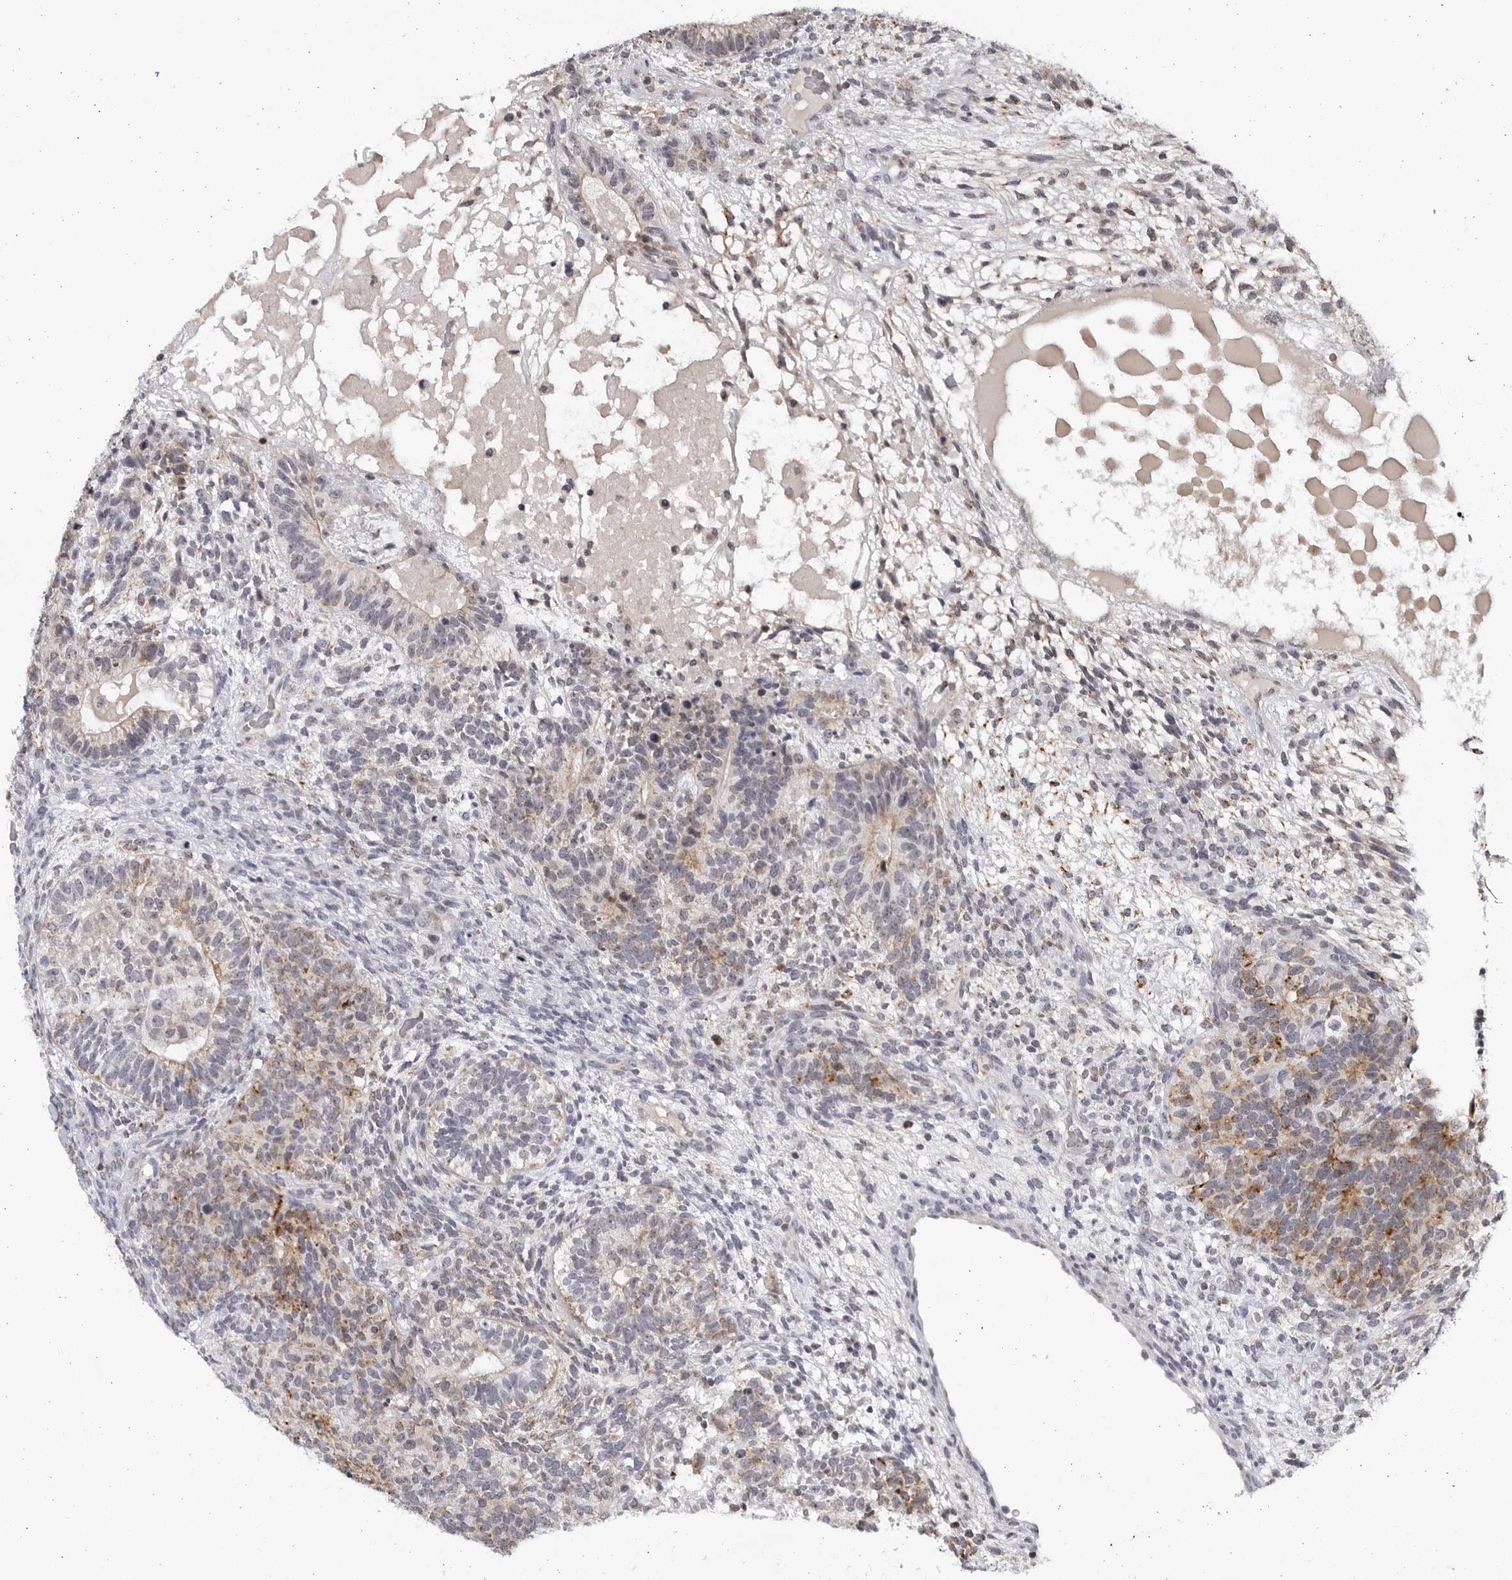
{"staining": {"intensity": "moderate", "quantity": "25%-75%", "location": "cytoplasmic/membranous"}, "tissue": "testis cancer", "cell_type": "Tumor cells", "image_type": "cancer", "snomed": [{"axis": "morphology", "description": "Seminoma, NOS"}, {"axis": "morphology", "description": "Carcinoma, Embryonal, NOS"}, {"axis": "topography", "description": "Testis"}], "caption": "Immunohistochemistry of human seminoma (testis) exhibits medium levels of moderate cytoplasmic/membranous expression in about 25%-75% of tumor cells.", "gene": "SLC25A22", "patient": {"sex": "male", "age": 28}}